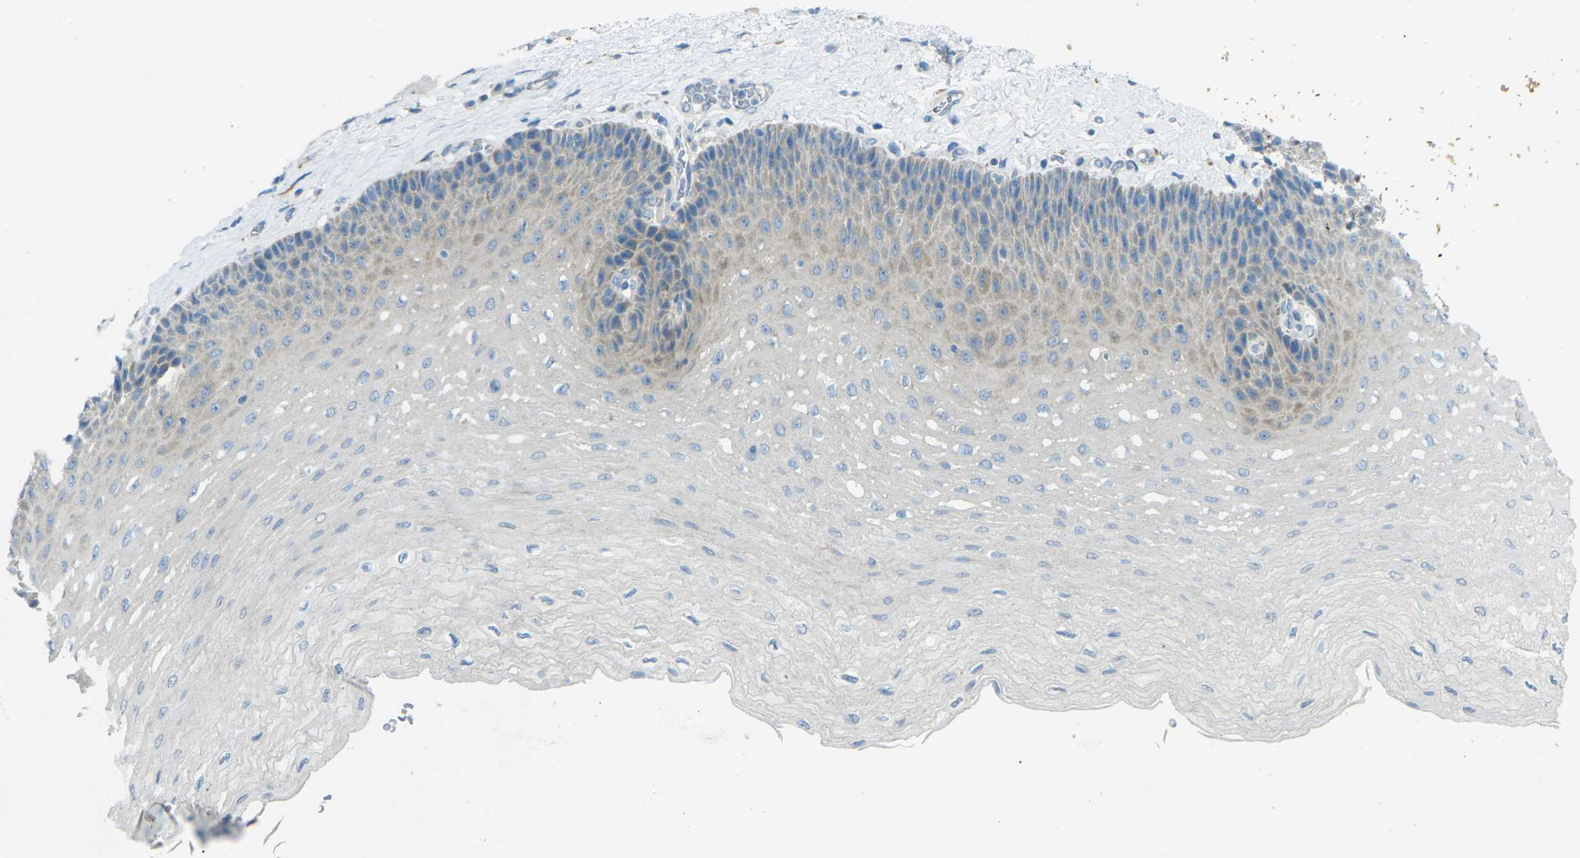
{"staining": {"intensity": "weak", "quantity": "25%-75%", "location": "cytoplasmic/membranous"}, "tissue": "esophagus", "cell_type": "Squamous epithelial cells", "image_type": "normal", "snomed": [{"axis": "morphology", "description": "Normal tissue, NOS"}, {"axis": "topography", "description": "Esophagus"}], "caption": "Immunohistochemistry (IHC) (DAB) staining of unremarkable esophagus demonstrates weak cytoplasmic/membranous protein positivity in about 25%-75% of squamous epithelial cells. (DAB IHC with brightfield microscopy, high magnification).", "gene": "MYLK4", "patient": {"sex": "female", "age": 72}}